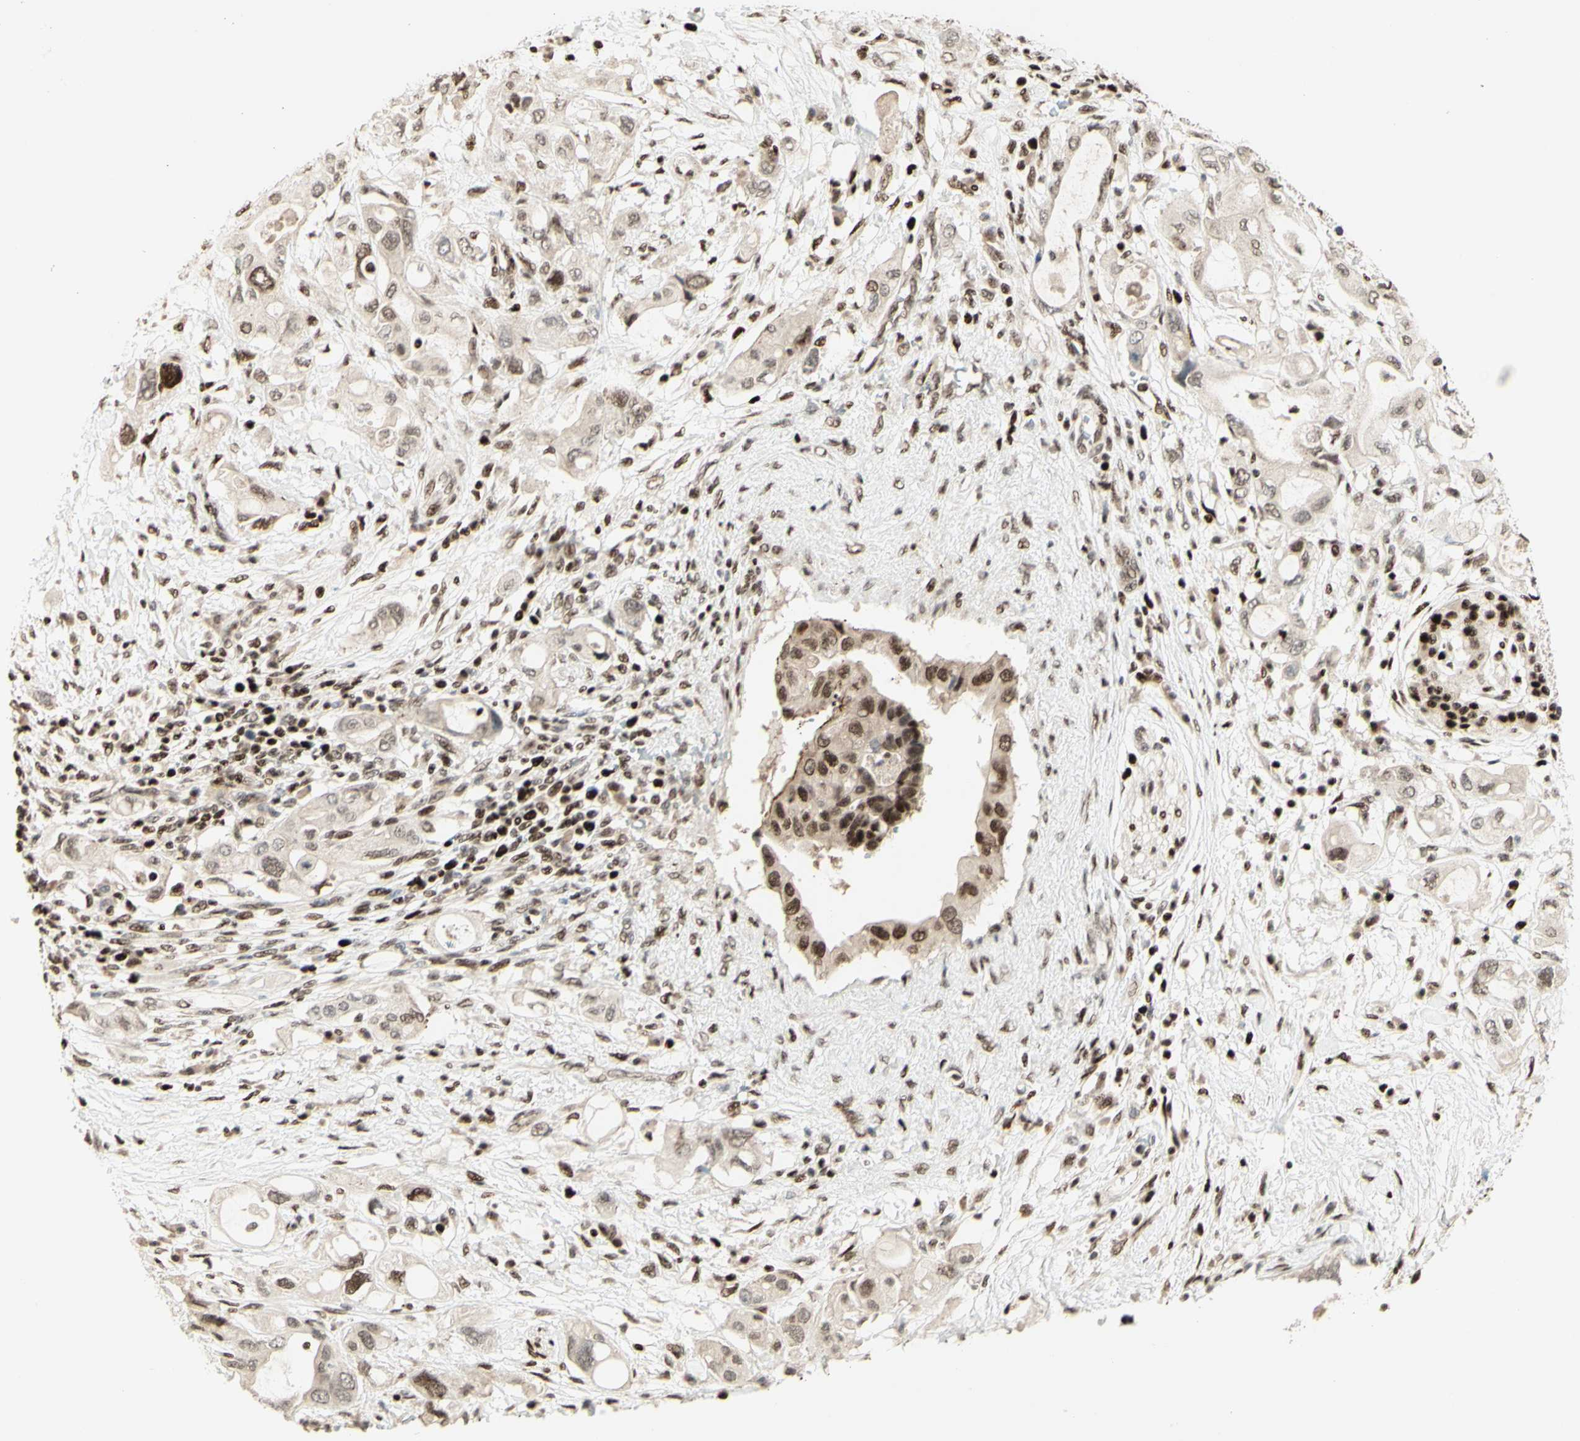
{"staining": {"intensity": "moderate", "quantity": "<25%", "location": "cytoplasmic/membranous,nuclear"}, "tissue": "pancreatic cancer", "cell_type": "Tumor cells", "image_type": "cancer", "snomed": [{"axis": "morphology", "description": "Adenocarcinoma, NOS"}, {"axis": "topography", "description": "Pancreas"}], "caption": "The photomicrograph displays immunohistochemical staining of pancreatic cancer (adenocarcinoma). There is moderate cytoplasmic/membranous and nuclear positivity is present in about <25% of tumor cells.", "gene": "CDKL5", "patient": {"sex": "female", "age": 56}}